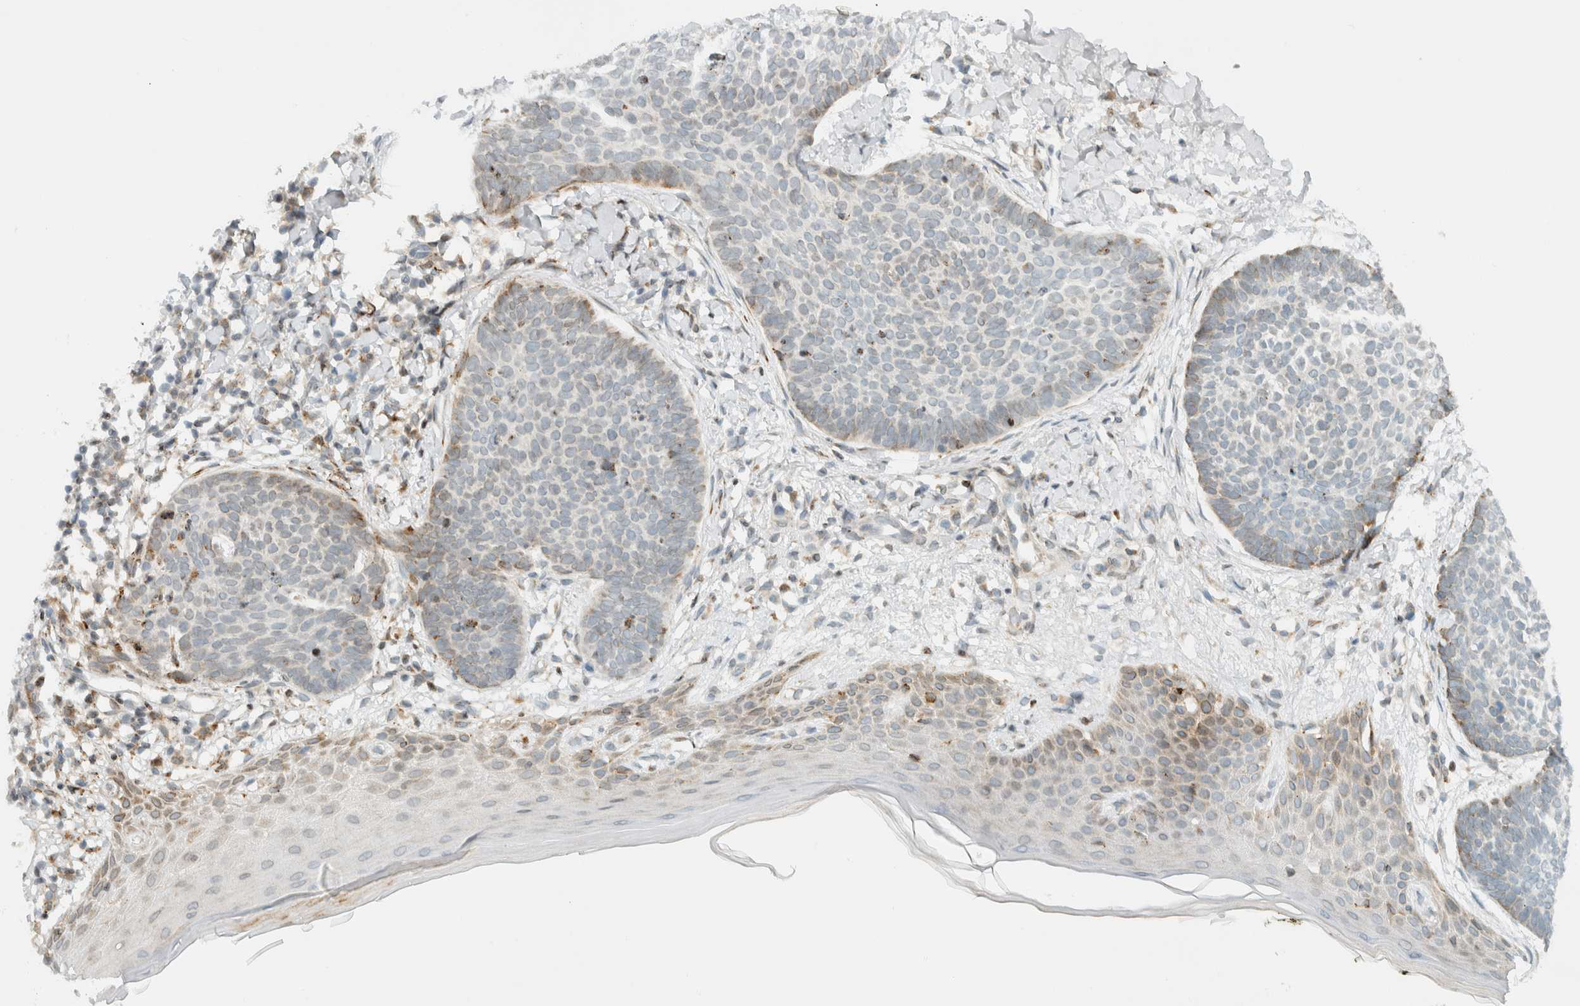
{"staining": {"intensity": "weak", "quantity": "<25%", "location": "cytoplasmic/membranous"}, "tissue": "skin cancer", "cell_type": "Tumor cells", "image_type": "cancer", "snomed": [{"axis": "morphology", "description": "Normal tissue, NOS"}, {"axis": "morphology", "description": "Basal cell carcinoma"}, {"axis": "topography", "description": "Skin"}], "caption": "There is no significant positivity in tumor cells of skin cancer (basal cell carcinoma). (DAB (3,3'-diaminobenzidine) immunohistochemistry visualized using brightfield microscopy, high magnification).", "gene": "ITPRID1", "patient": {"sex": "male", "age": 50}}